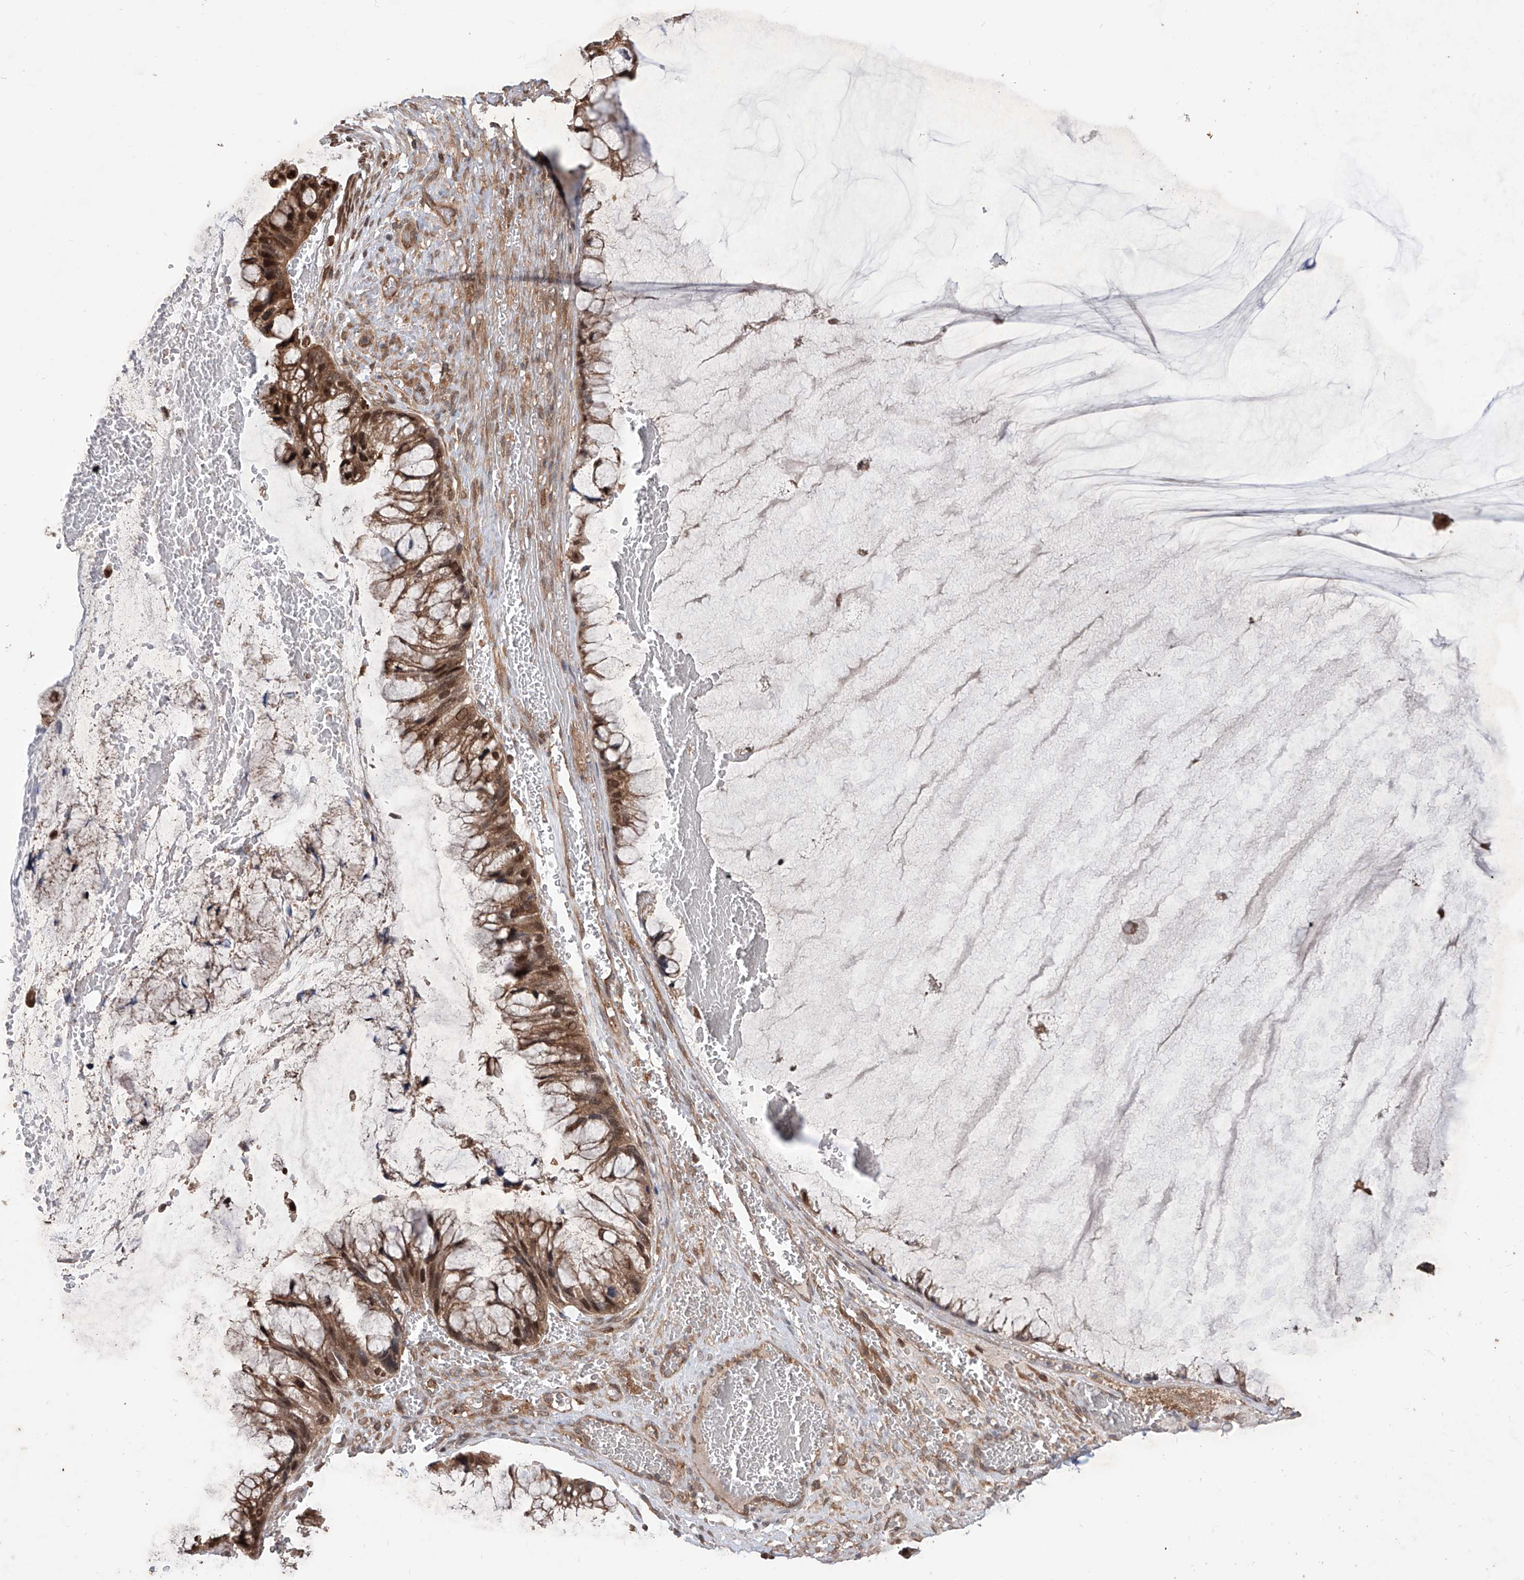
{"staining": {"intensity": "moderate", "quantity": ">75%", "location": "cytoplasmic/membranous,nuclear"}, "tissue": "ovarian cancer", "cell_type": "Tumor cells", "image_type": "cancer", "snomed": [{"axis": "morphology", "description": "Cystadenocarcinoma, mucinous, NOS"}, {"axis": "topography", "description": "Ovary"}], "caption": "Approximately >75% of tumor cells in human ovarian mucinous cystadenocarcinoma exhibit moderate cytoplasmic/membranous and nuclear protein positivity as visualized by brown immunohistochemical staining.", "gene": "HOXC8", "patient": {"sex": "female", "age": 37}}